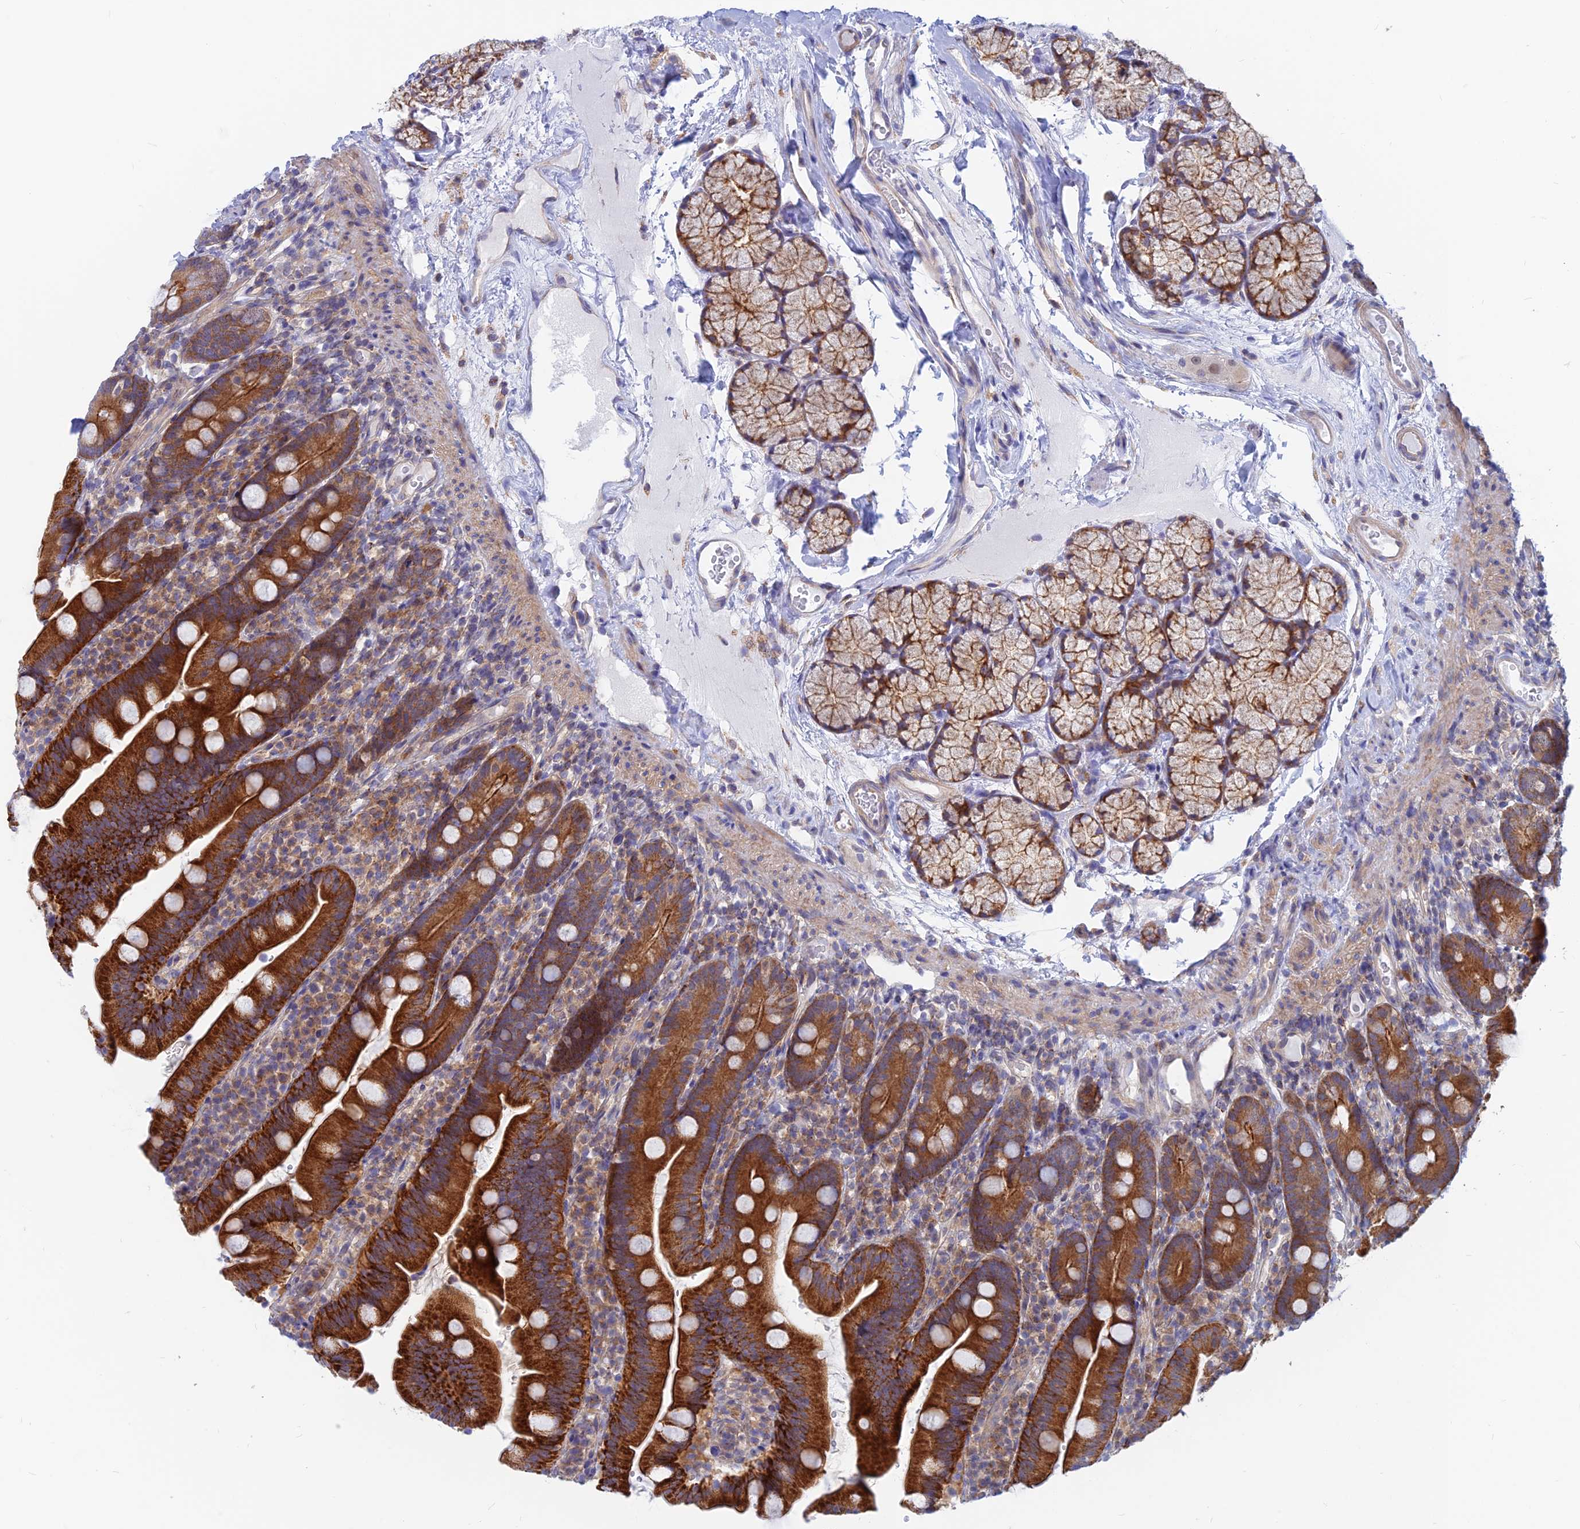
{"staining": {"intensity": "strong", "quantity": ">75%", "location": "cytoplasmic/membranous"}, "tissue": "duodenum", "cell_type": "Glandular cells", "image_type": "normal", "snomed": [{"axis": "morphology", "description": "Normal tissue, NOS"}, {"axis": "topography", "description": "Duodenum"}], "caption": "Brown immunohistochemical staining in benign human duodenum shows strong cytoplasmic/membranous expression in approximately >75% of glandular cells.", "gene": "DNAJC16", "patient": {"sex": "female", "age": 67}}